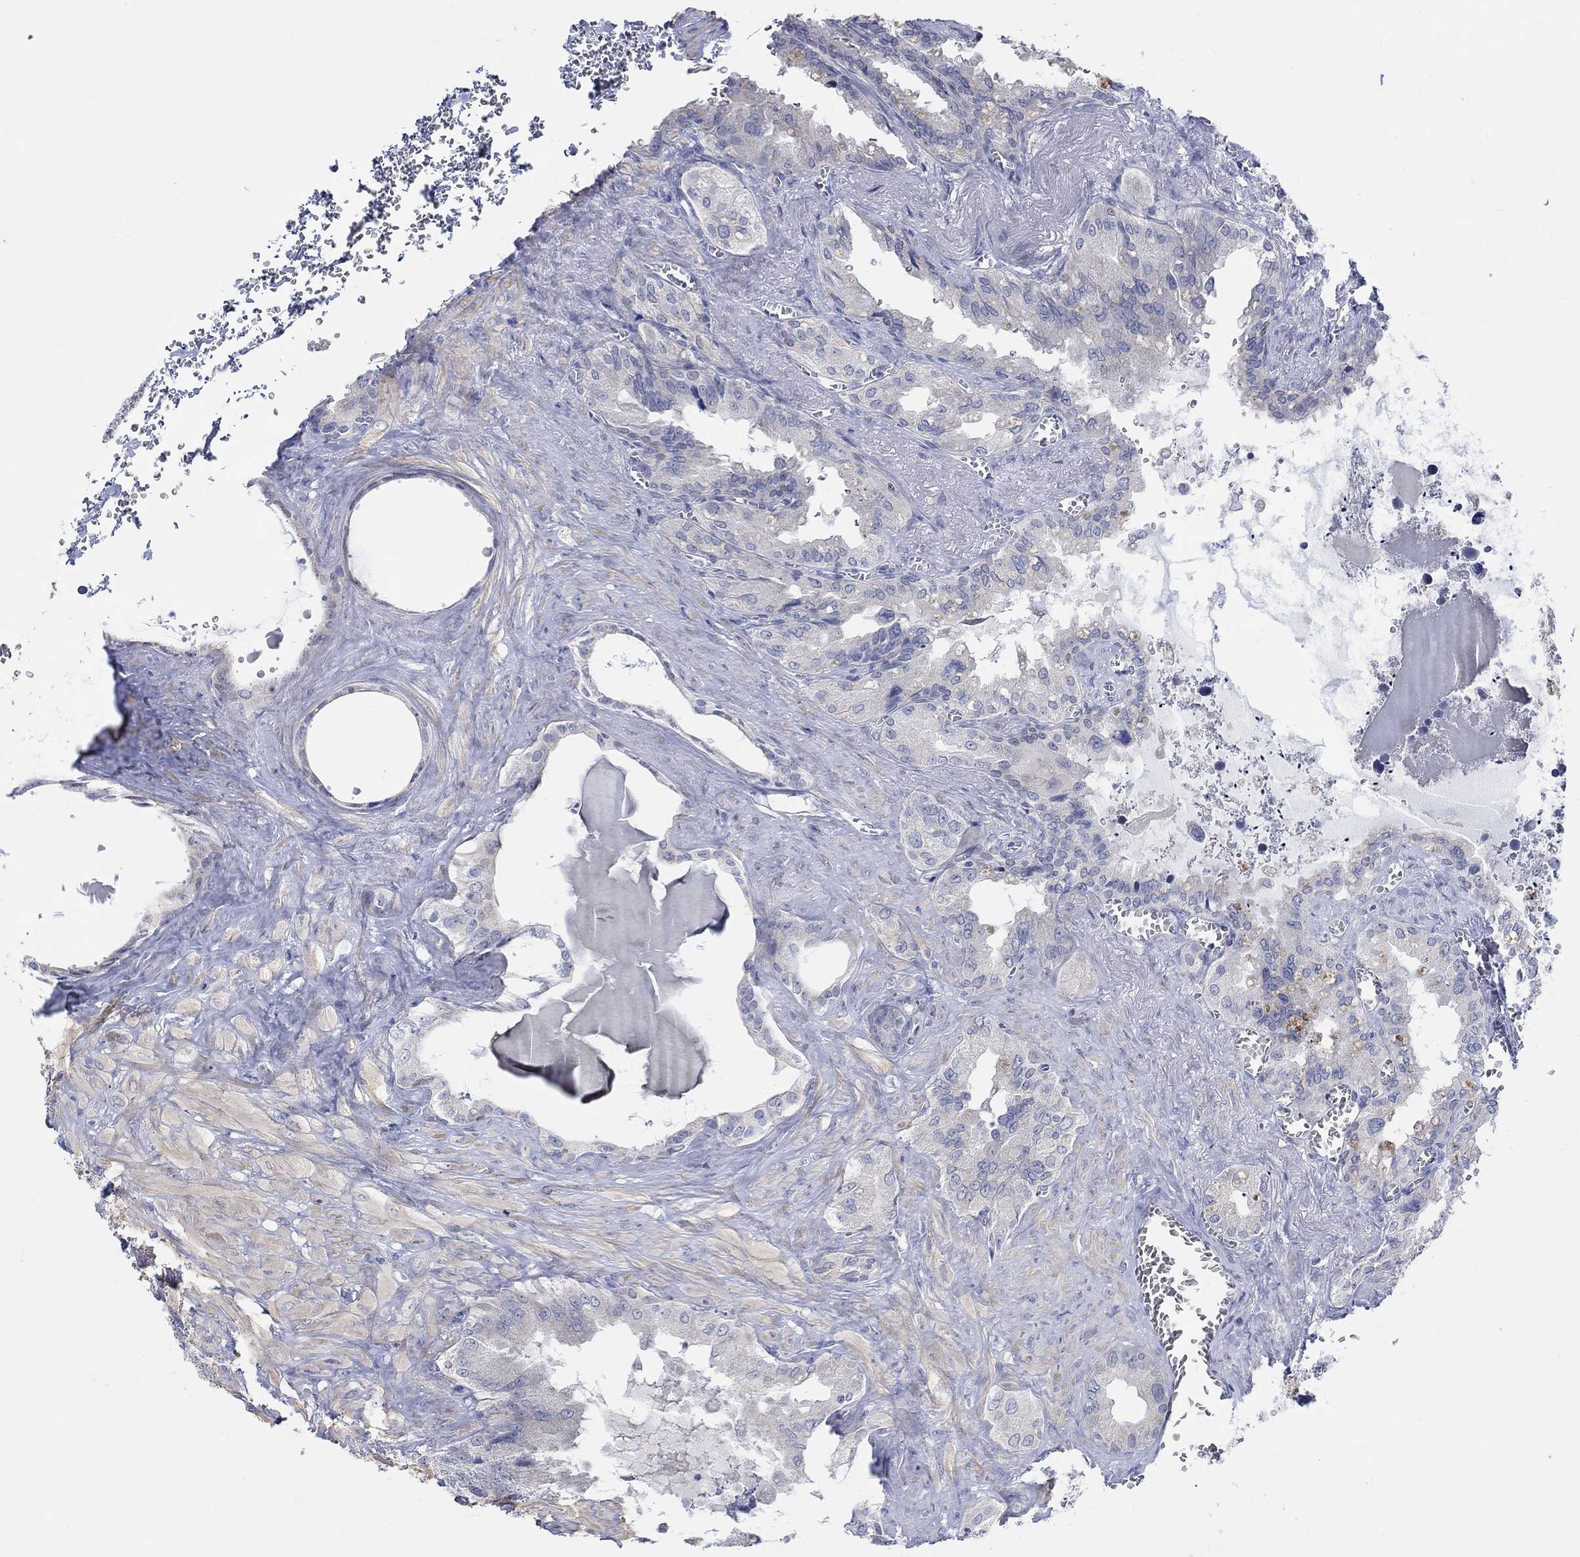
{"staining": {"intensity": "negative", "quantity": "none", "location": "none"}, "tissue": "seminal vesicle", "cell_type": "Glandular cells", "image_type": "normal", "snomed": [{"axis": "morphology", "description": "Normal tissue, NOS"}, {"axis": "topography", "description": "Seminal veicle"}], "caption": "DAB (3,3'-diaminobenzidine) immunohistochemical staining of unremarkable human seminal vesicle reveals no significant positivity in glandular cells.", "gene": "KRT222", "patient": {"sex": "male", "age": 72}}